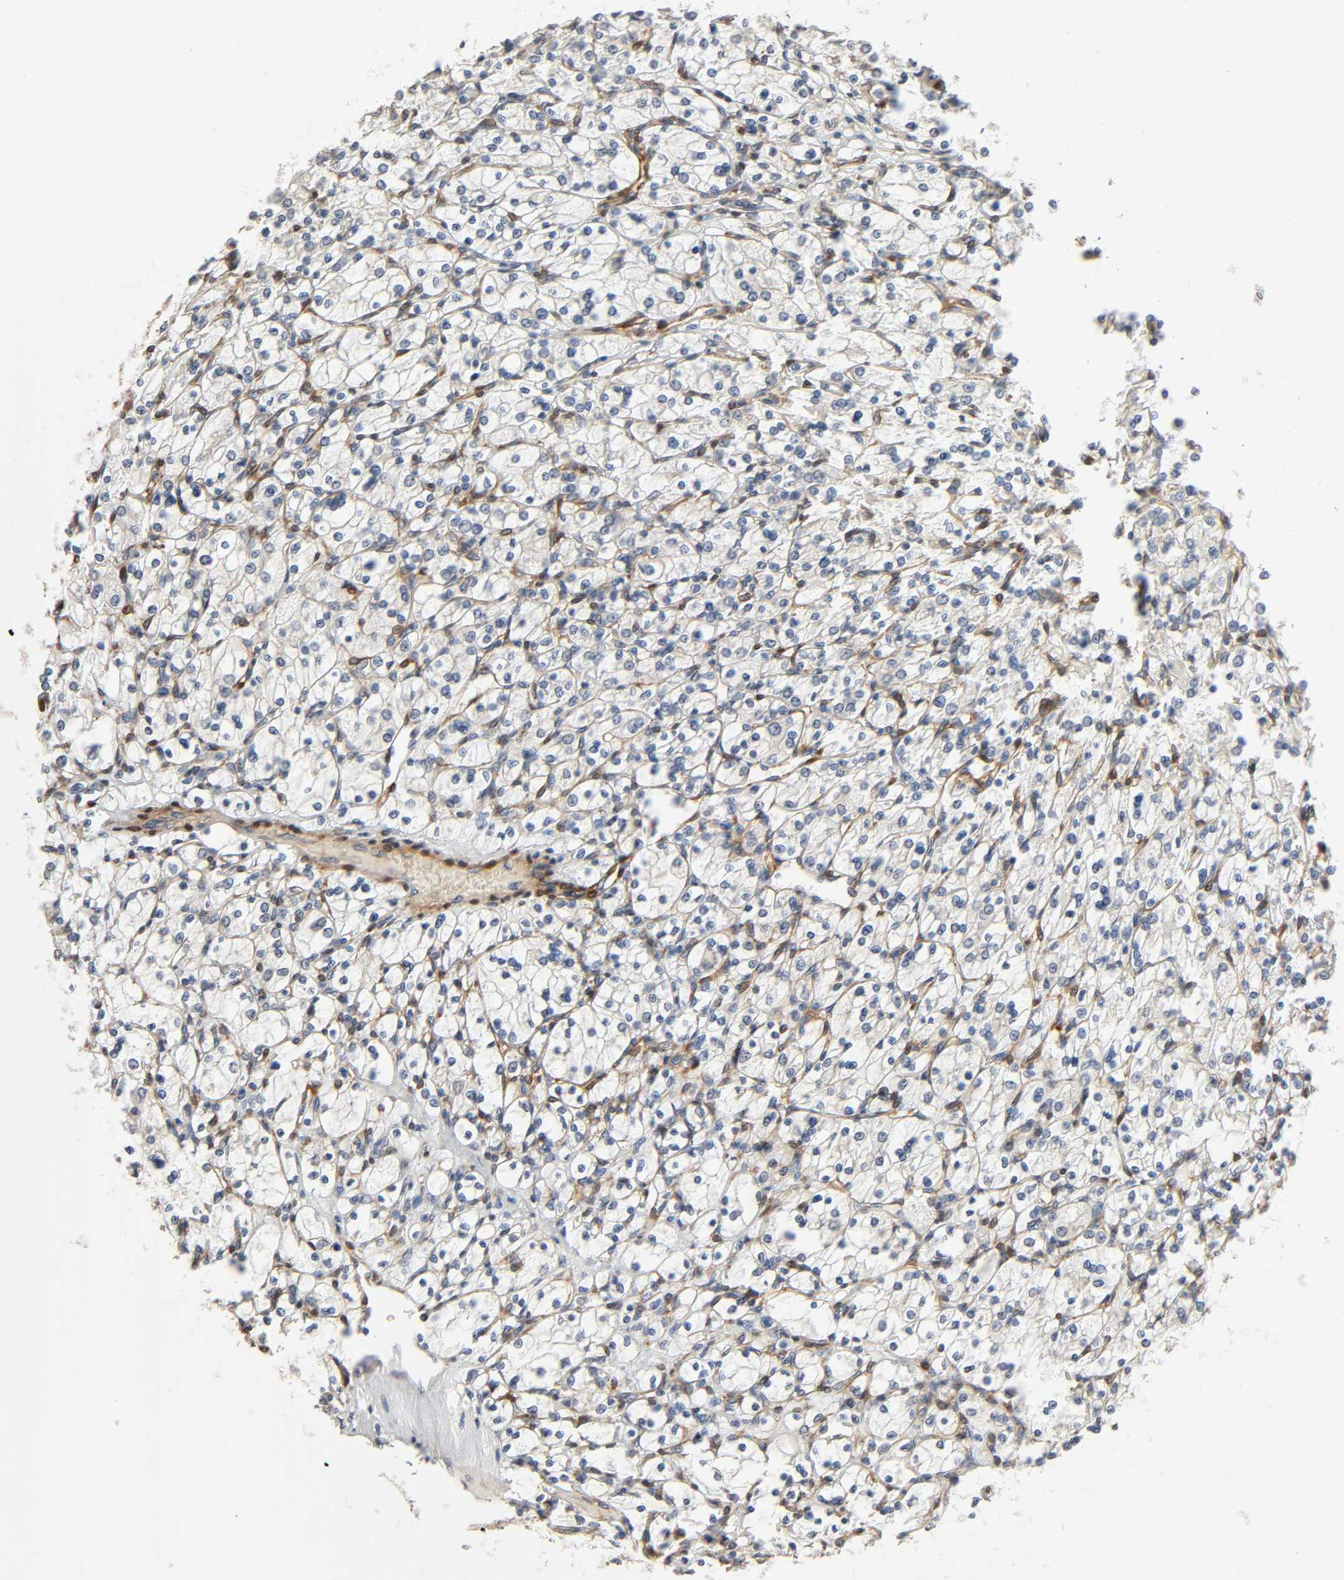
{"staining": {"intensity": "weak", "quantity": "<25%", "location": "cytoplasmic/membranous"}, "tissue": "renal cancer", "cell_type": "Tumor cells", "image_type": "cancer", "snomed": [{"axis": "morphology", "description": "Adenocarcinoma, NOS"}, {"axis": "topography", "description": "Kidney"}], "caption": "Immunohistochemistry (IHC) histopathology image of adenocarcinoma (renal) stained for a protein (brown), which reveals no expression in tumor cells. (Immunohistochemistry, brightfield microscopy, high magnification).", "gene": "PTK2", "patient": {"sex": "female", "age": 83}}